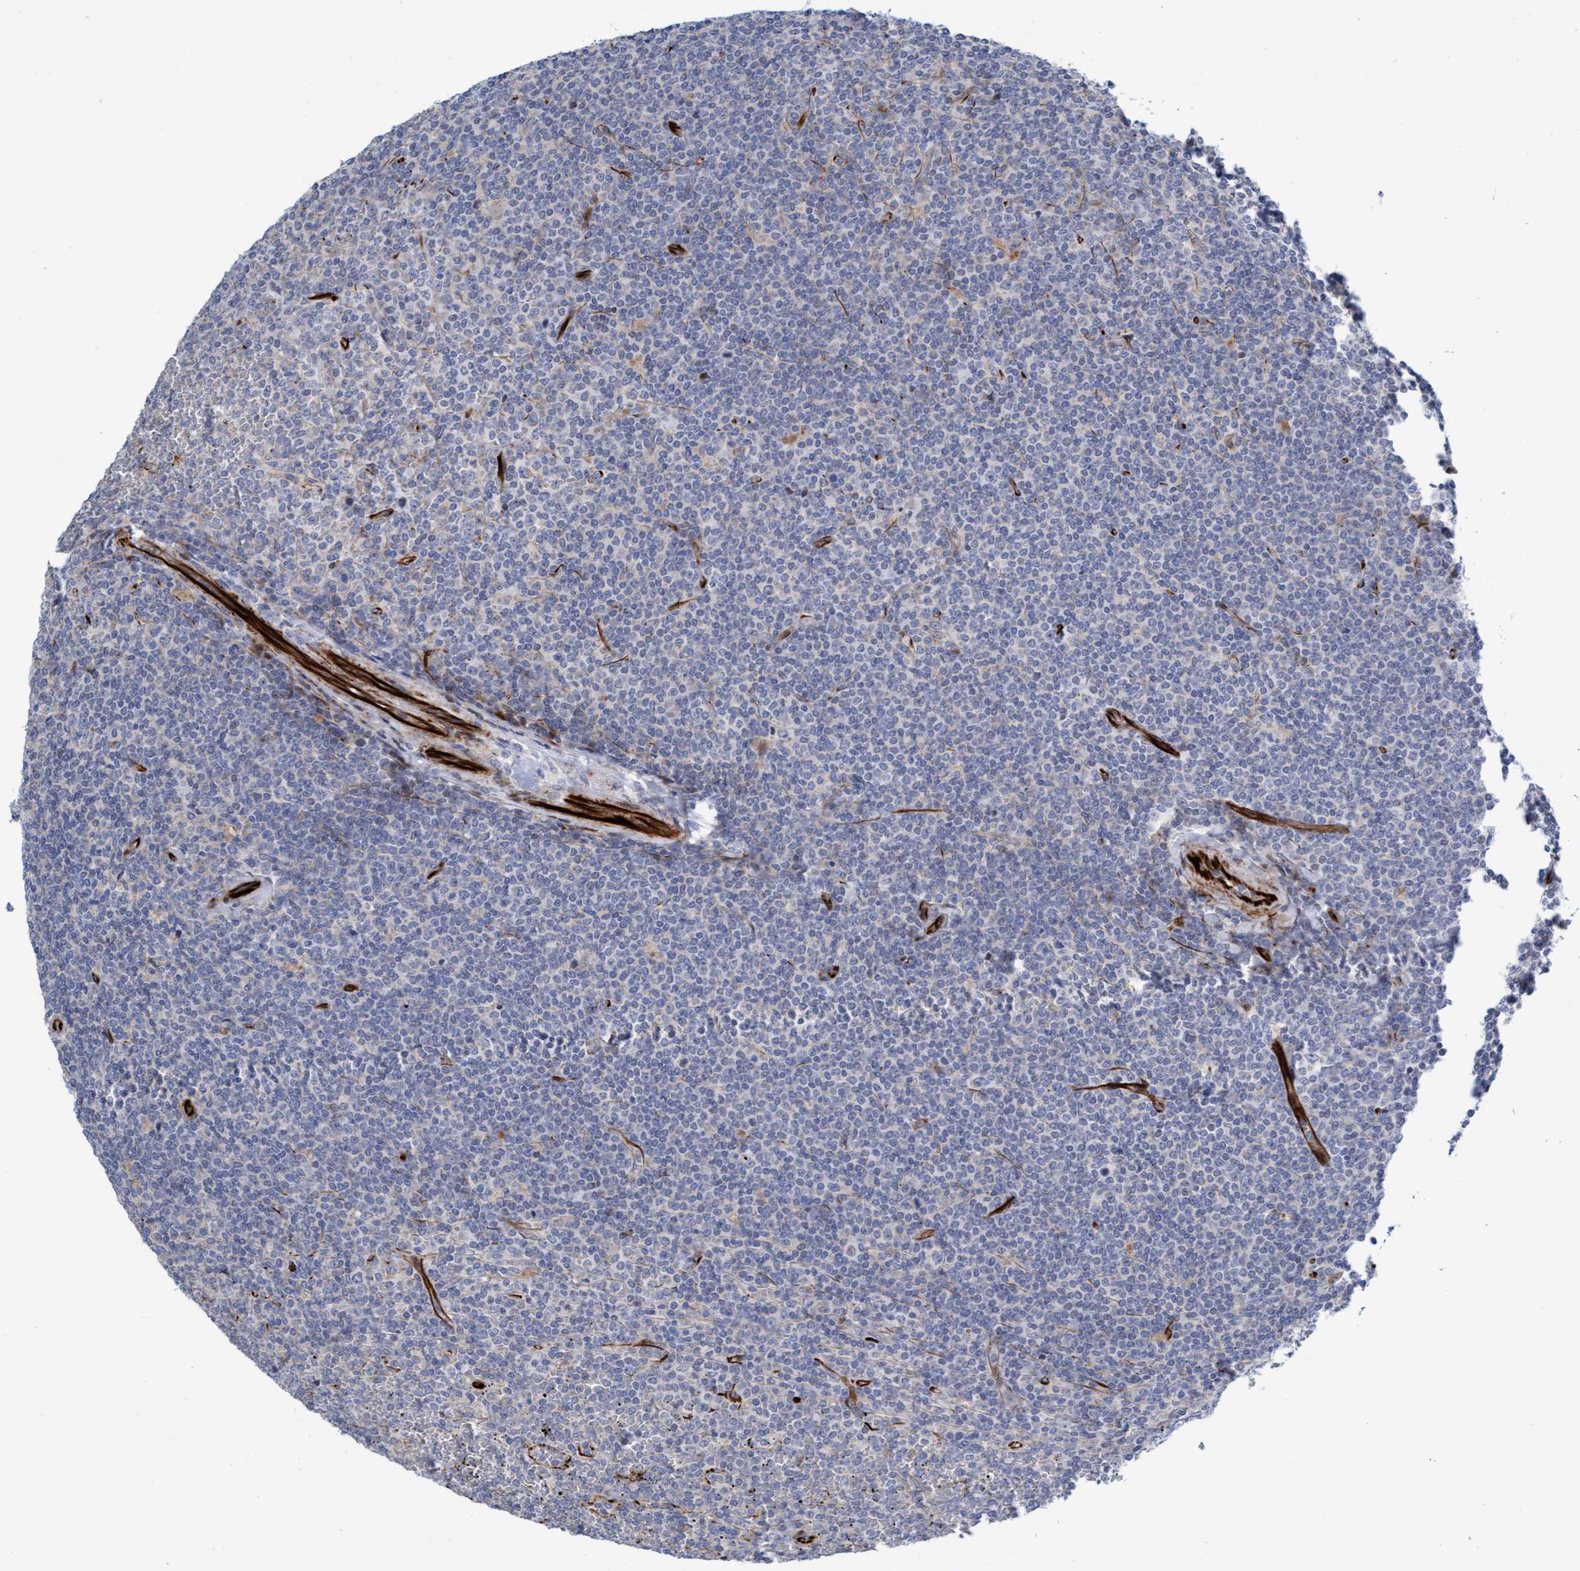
{"staining": {"intensity": "negative", "quantity": "none", "location": "none"}, "tissue": "lymphoma", "cell_type": "Tumor cells", "image_type": "cancer", "snomed": [{"axis": "morphology", "description": "Malignant lymphoma, non-Hodgkin's type, Low grade"}, {"axis": "topography", "description": "Spleen"}], "caption": "Protein analysis of malignant lymphoma, non-Hodgkin's type (low-grade) reveals no significant expression in tumor cells.", "gene": "POLG2", "patient": {"sex": "female", "age": 19}}